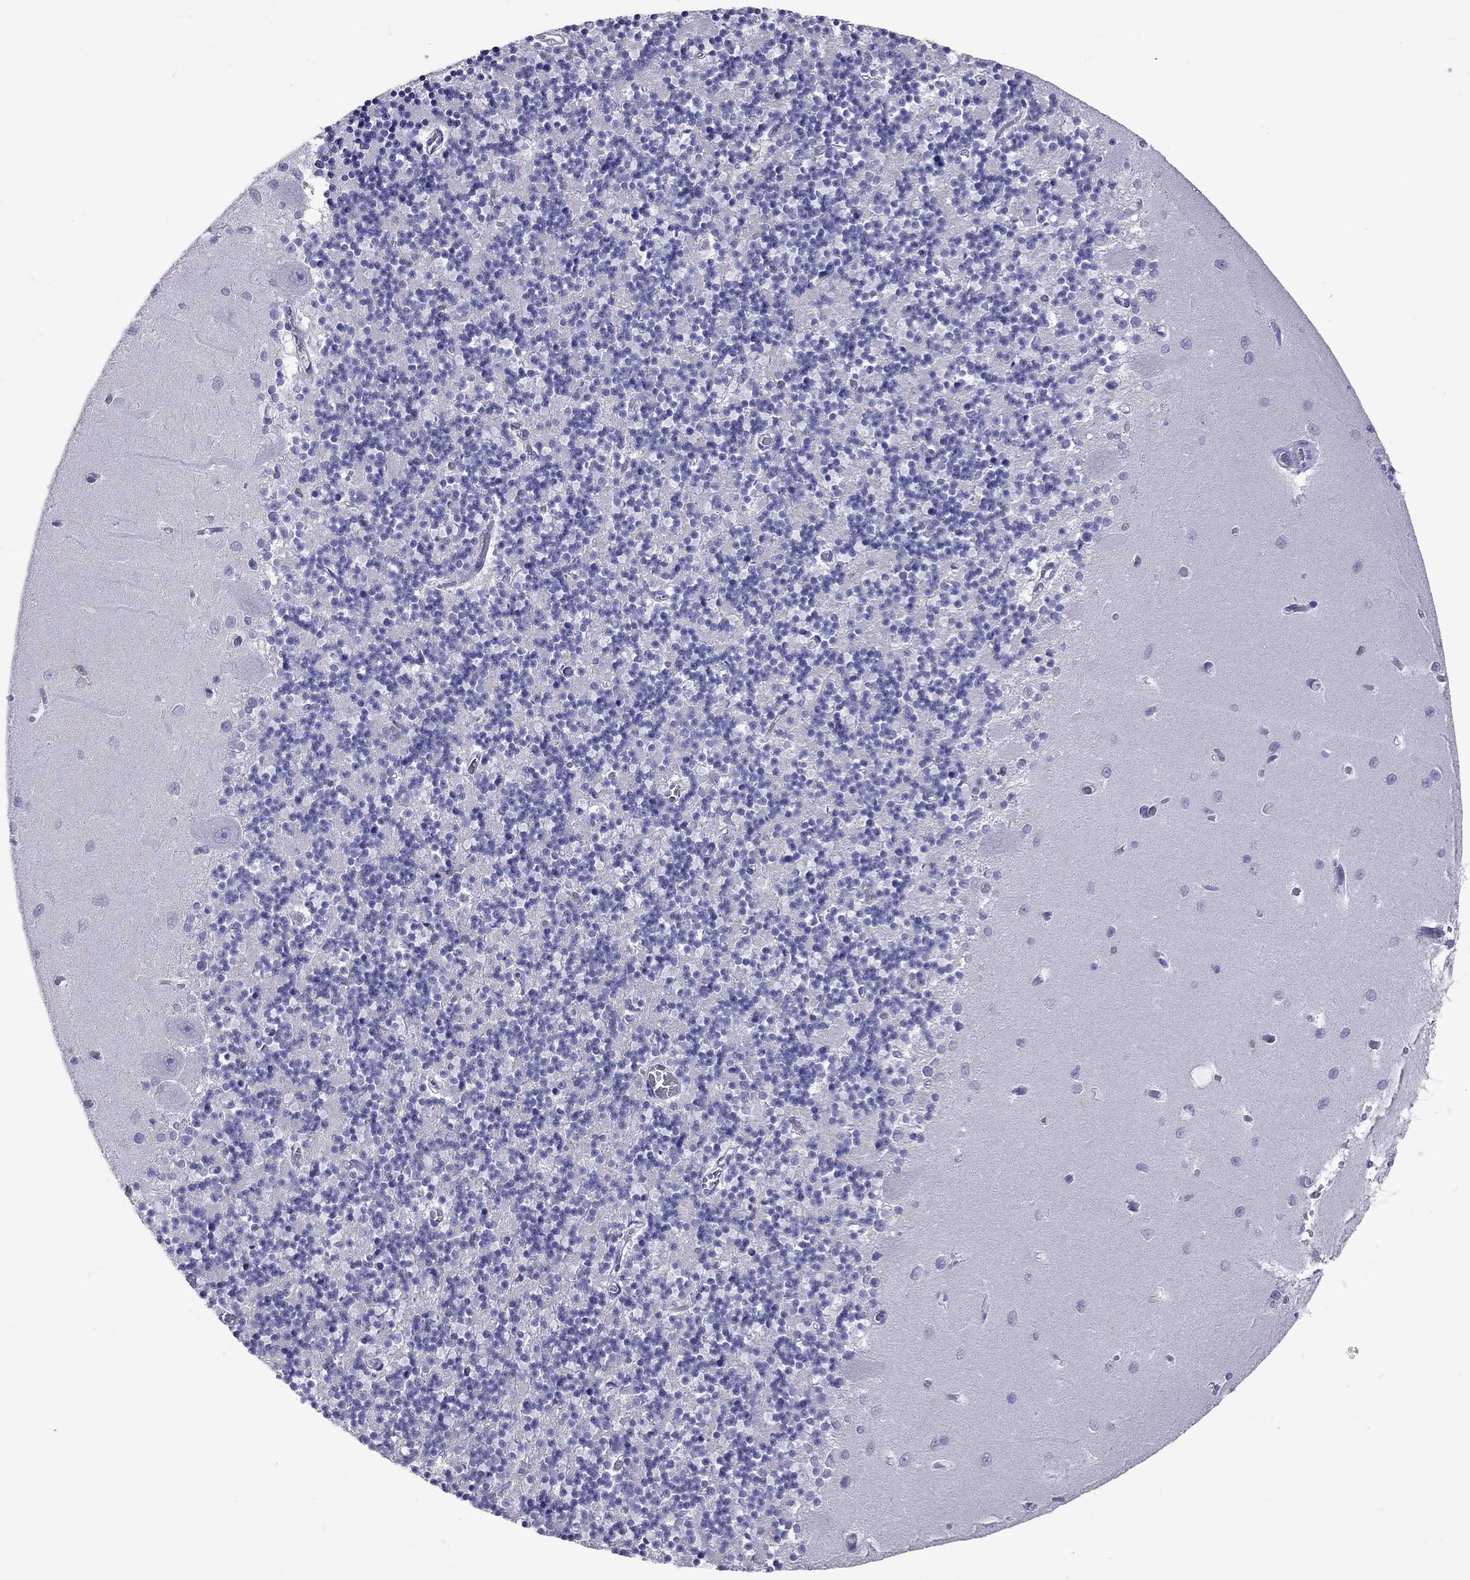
{"staining": {"intensity": "negative", "quantity": "none", "location": "none"}, "tissue": "cerebellum", "cell_type": "Cells in granular layer", "image_type": "normal", "snomed": [{"axis": "morphology", "description": "Normal tissue, NOS"}, {"axis": "topography", "description": "Cerebellum"}], "caption": "The image displays no significant staining in cells in granular layer of cerebellum. Brightfield microscopy of immunohistochemistry stained with DAB (brown) and hematoxylin (blue), captured at high magnification.", "gene": "ENSG00000288637", "patient": {"sex": "female", "age": 64}}